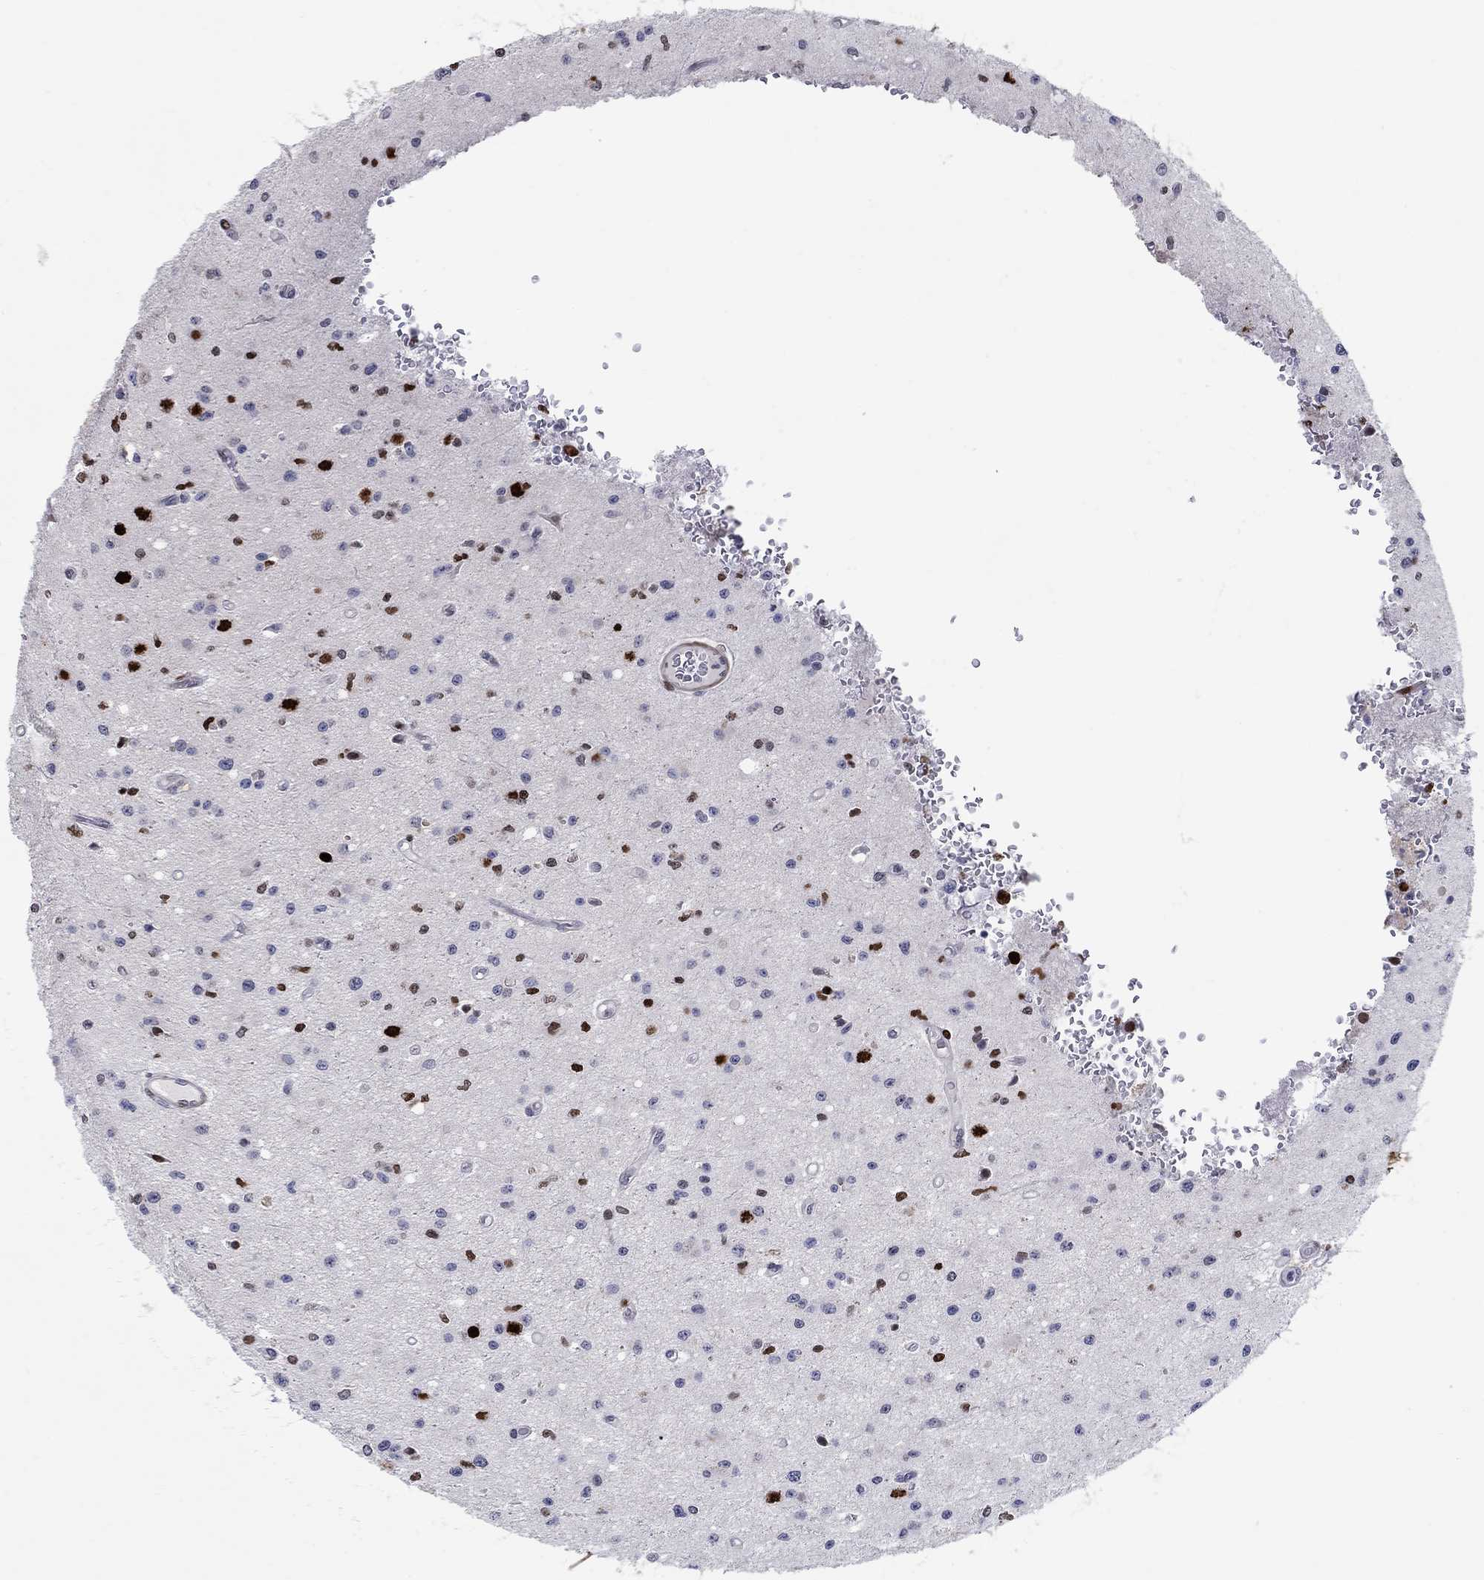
{"staining": {"intensity": "strong", "quantity": "<25%", "location": "nuclear"}, "tissue": "glioma", "cell_type": "Tumor cells", "image_type": "cancer", "snomed": [{"axis": "morphology", "description": "Glioma, malignant, Low grade"}, {"axis": "topography", "description": "Brain"}], "caption": "Malignant glioma (low-grade) was stained to show a protein in brown. There is medium levels of strong nuclear expression in about <25% of tumor cells.", "gene": "RAPGEF5", "patient": {"sex": "female", "age": 45}}